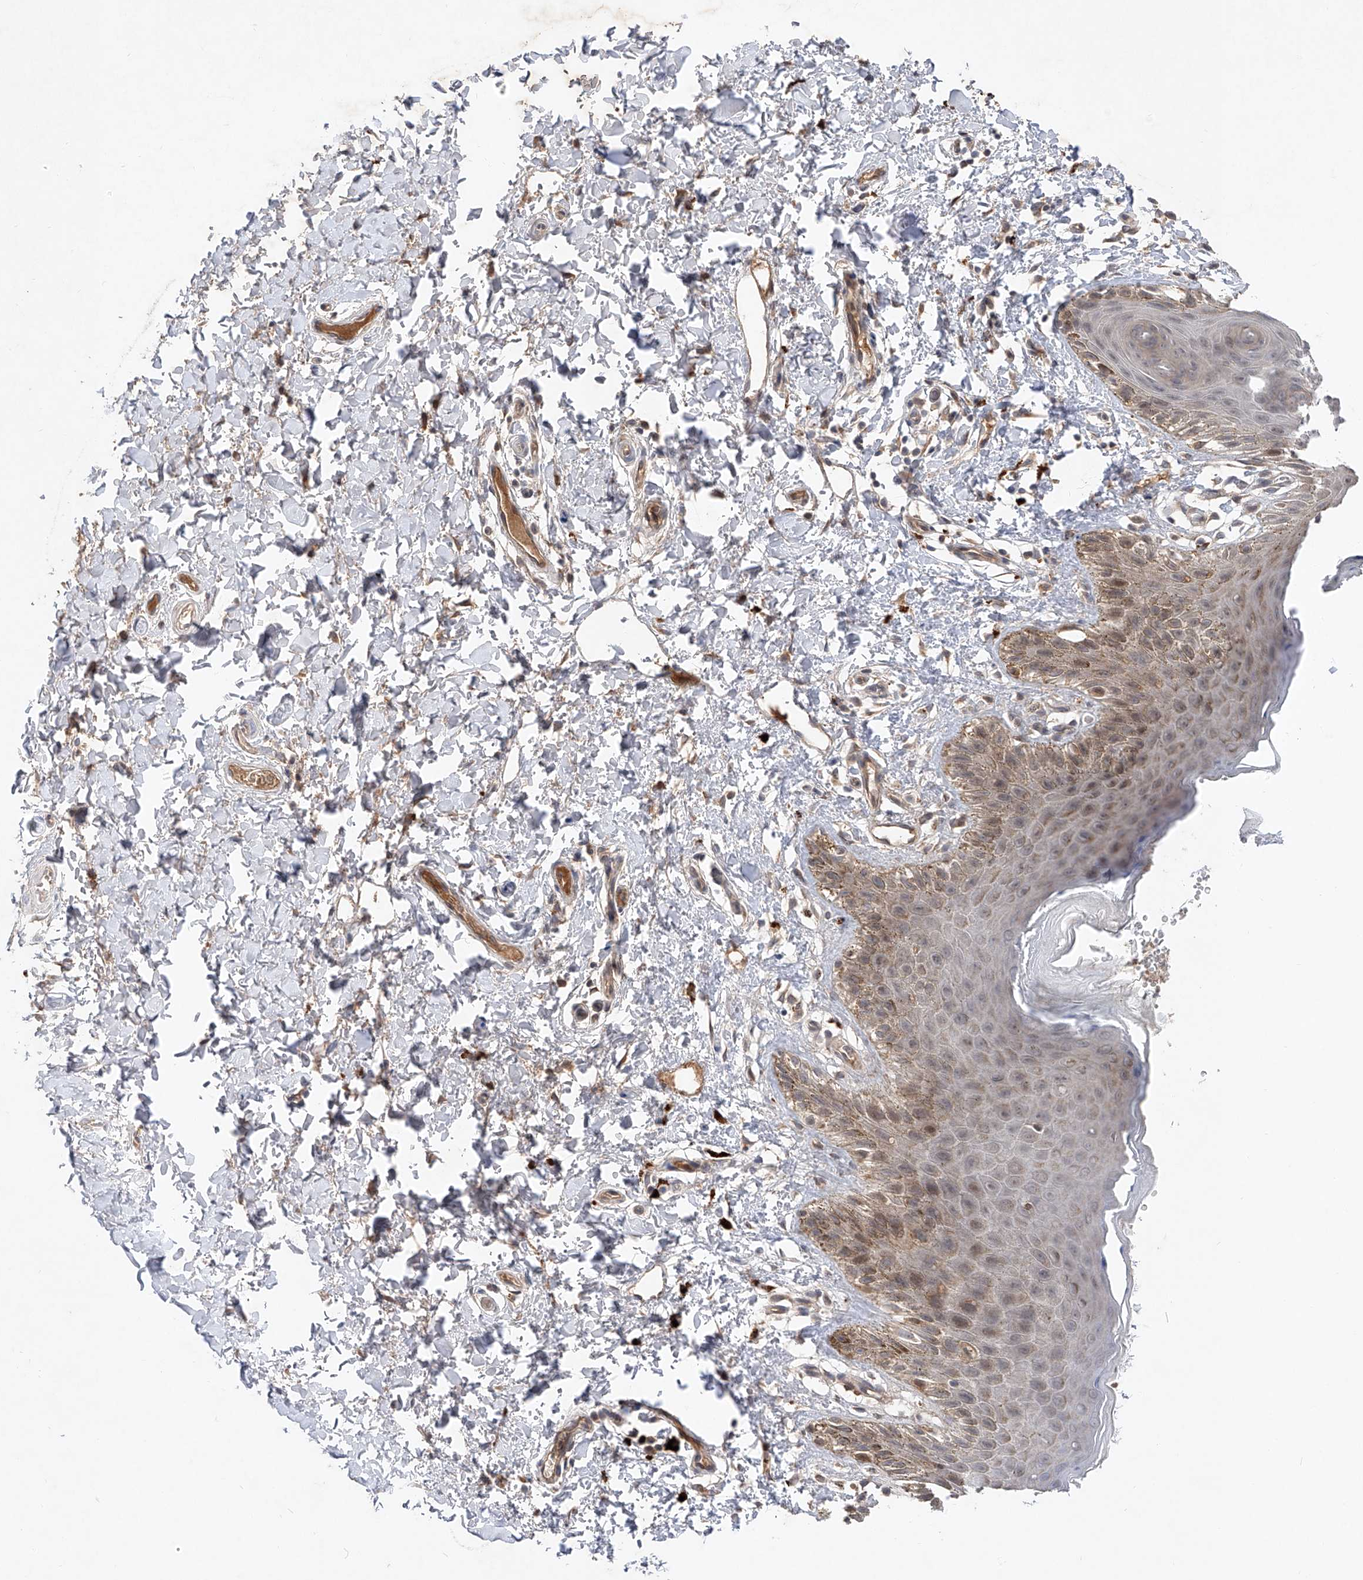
{"staining": {"intensity": "weak", "quantity": "25%-75%", "location": "cytoplasmic/membranous,nuclear"}, "tissue": "skin", "cell_type": "Epidermal cells", "image_type": "normal", "snomed": [{"axis": "morphology", "description": "Normal tissue, NOS"}, {"axis": "topography", "description": "Anal"}], "caption": "Benign skin exhibits weak cytoplasmic/membranous,nuclear positivity in approximately 25%-75% of epidermal cells, visualized by immunohistochemistry.", "gene": "FAM135A", "patient": {"sex": "male", "age": 44}}